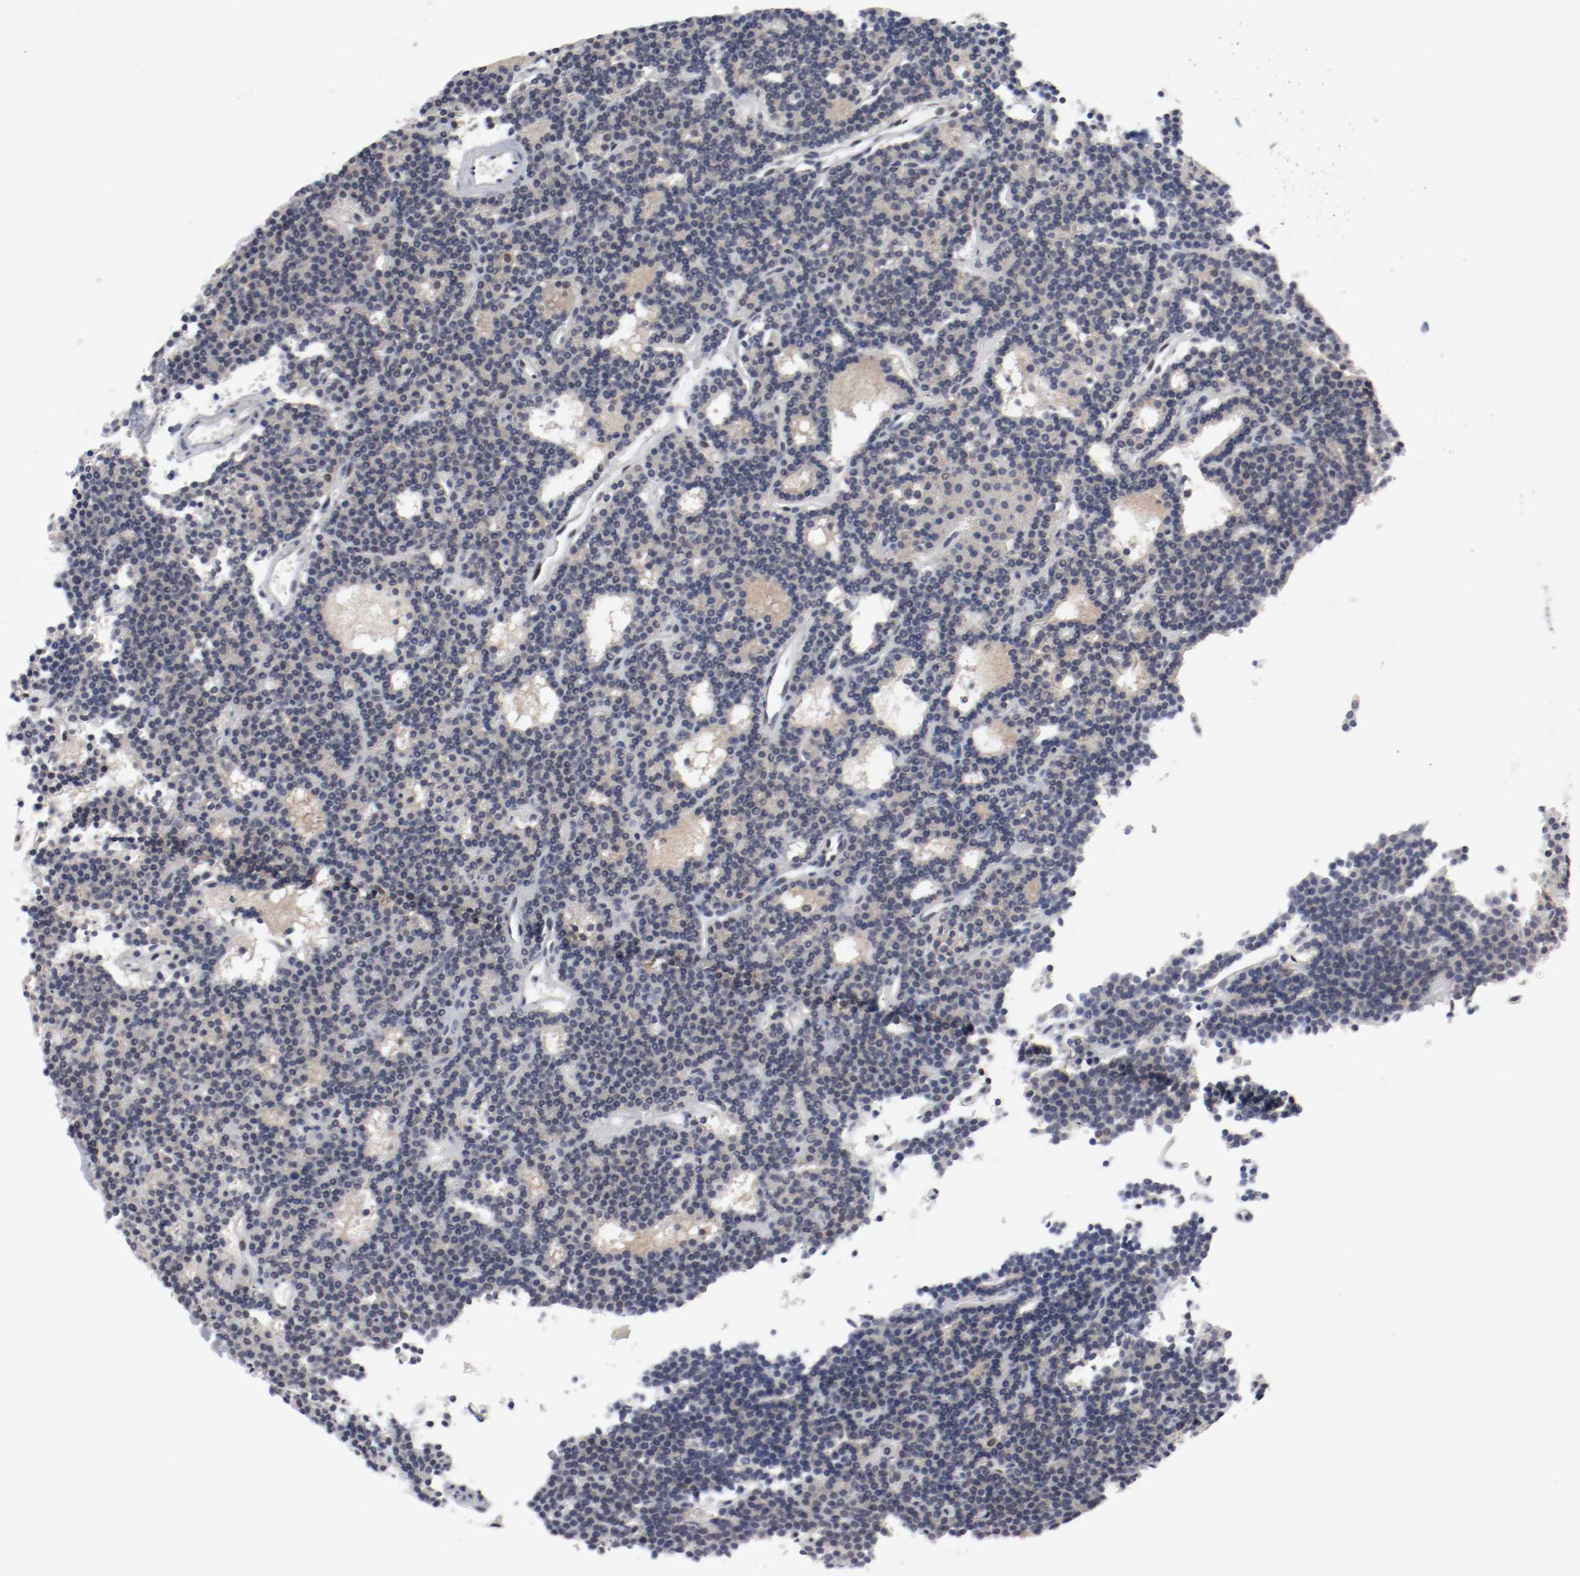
{"staining": {"intensity": "weak", "quantity": ">75%", "location": "nuclear"}, "tissue": "parathyroid gland", "cell_type": "Glandular cells", "image_type": "normal", "snomed": [{"axis": "morphology", "description": "Normal tissue, NOS"}, {"axis": "topography", "description": "Parathyroid gland"}], "caption": "Weak nuclear protein expression is seen in about >75% of glandular cells in parathyroid gland. The protein is shown in brown color, while the nuclei are stained blue.", "gene": "ARNT", "patient": {"sex": "female", "age": 45}}